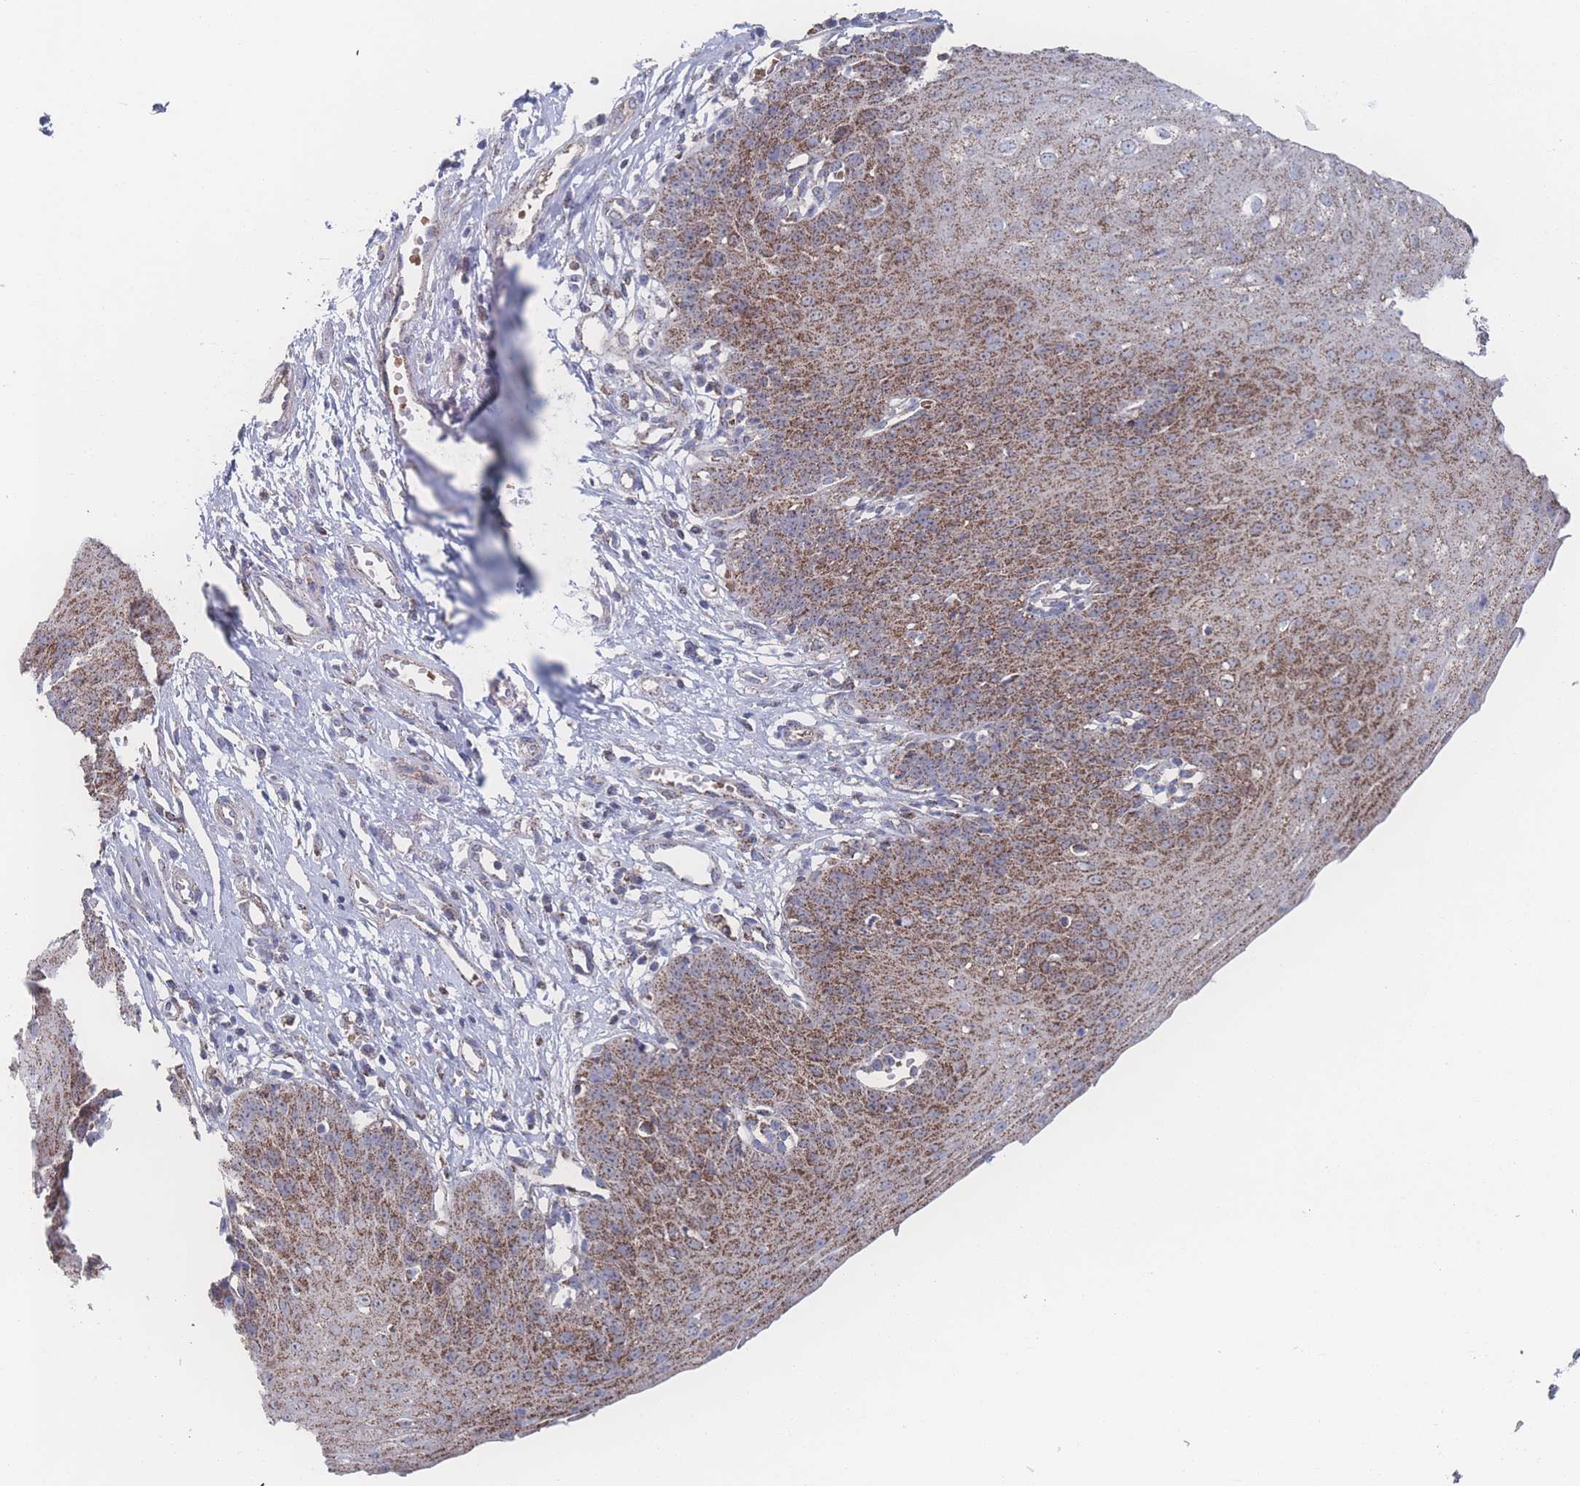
{"staining": {"intensity": "strong", "quantity": ">75%", "location": "cytoplasmic/membranous"}, "tissue": "esophagus", "cell_type": "Squamous epithelial cells", "image_type": "normal", "snomed": [{"axis": "morphology", "description": "Normal tissue, NOS"}, {"axis": "topography", "description": "Esophagus"}], "caption": "The photomicrograph exhibits immunohistochemical staining of benign esophagus. There is strong cytoplasmic/membranous expression is present in approximately >75% of squamous epithelial cells.", "gene": "PEX14", "patient": {"sex": "male", "age": 71}}